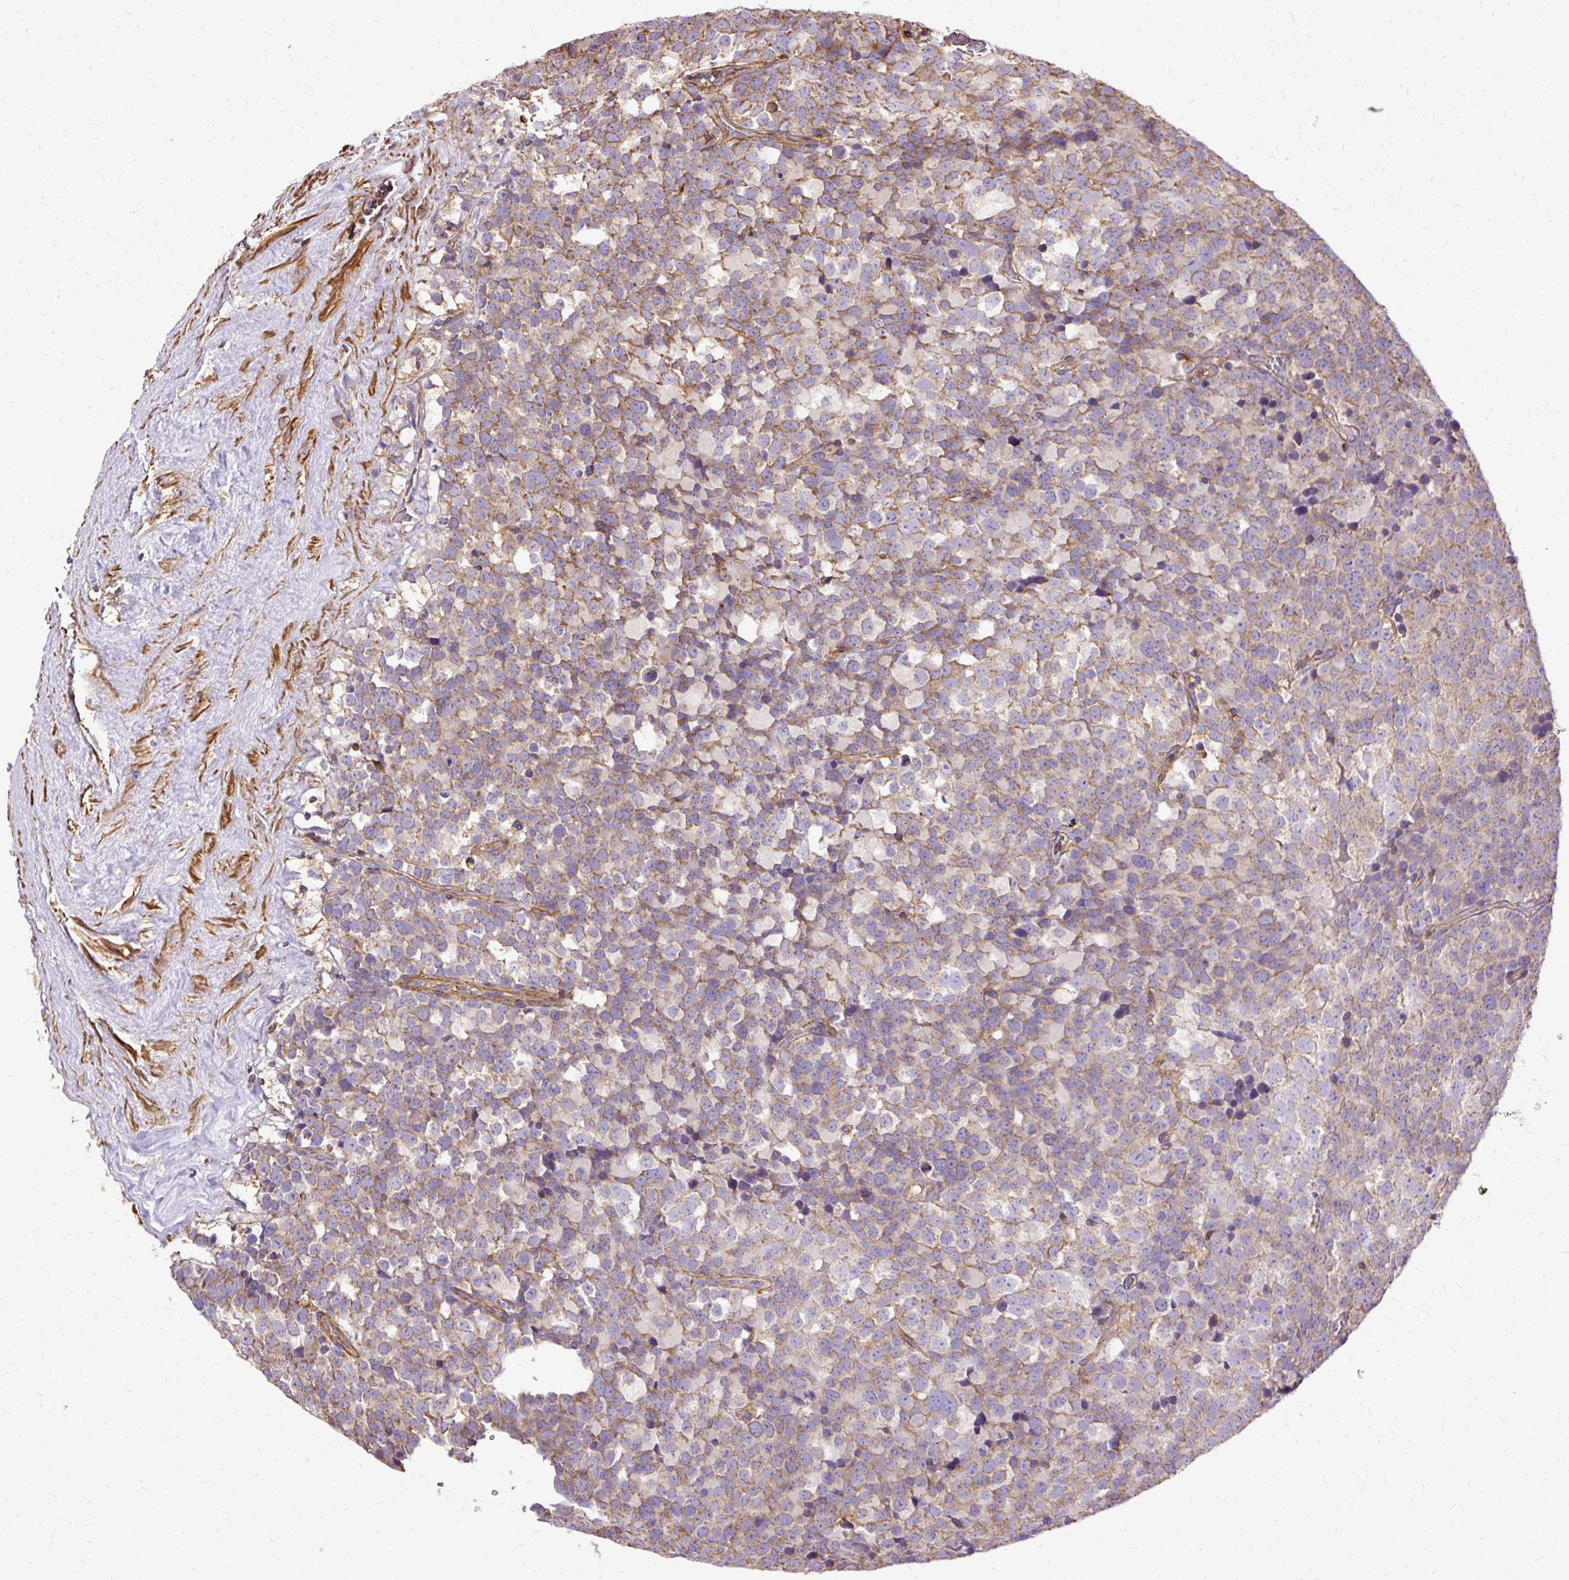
{"staining": {"intensity": "moderate", "quantity": "<25%", "location": "cytoplasmic/membranous"}, "tissue": "testis cancer", "cell_type": "Tumor cells", "image_type": "cancer", "snomed": [{"axis": "morphology", "description": "Seminoma, NOS"}, {"axis": "topography", "description": "Testis"}], "caption": "An immunohistochemistry (IHC) photomicrograph of tumor tissue is shown. Protein staining in brown labels moderate cytoplasmic/membranous positivity in seminoma (testis) within tumor cells.", "gene": "KLHL11", "patient": {"sex": "male", "age": 71}}